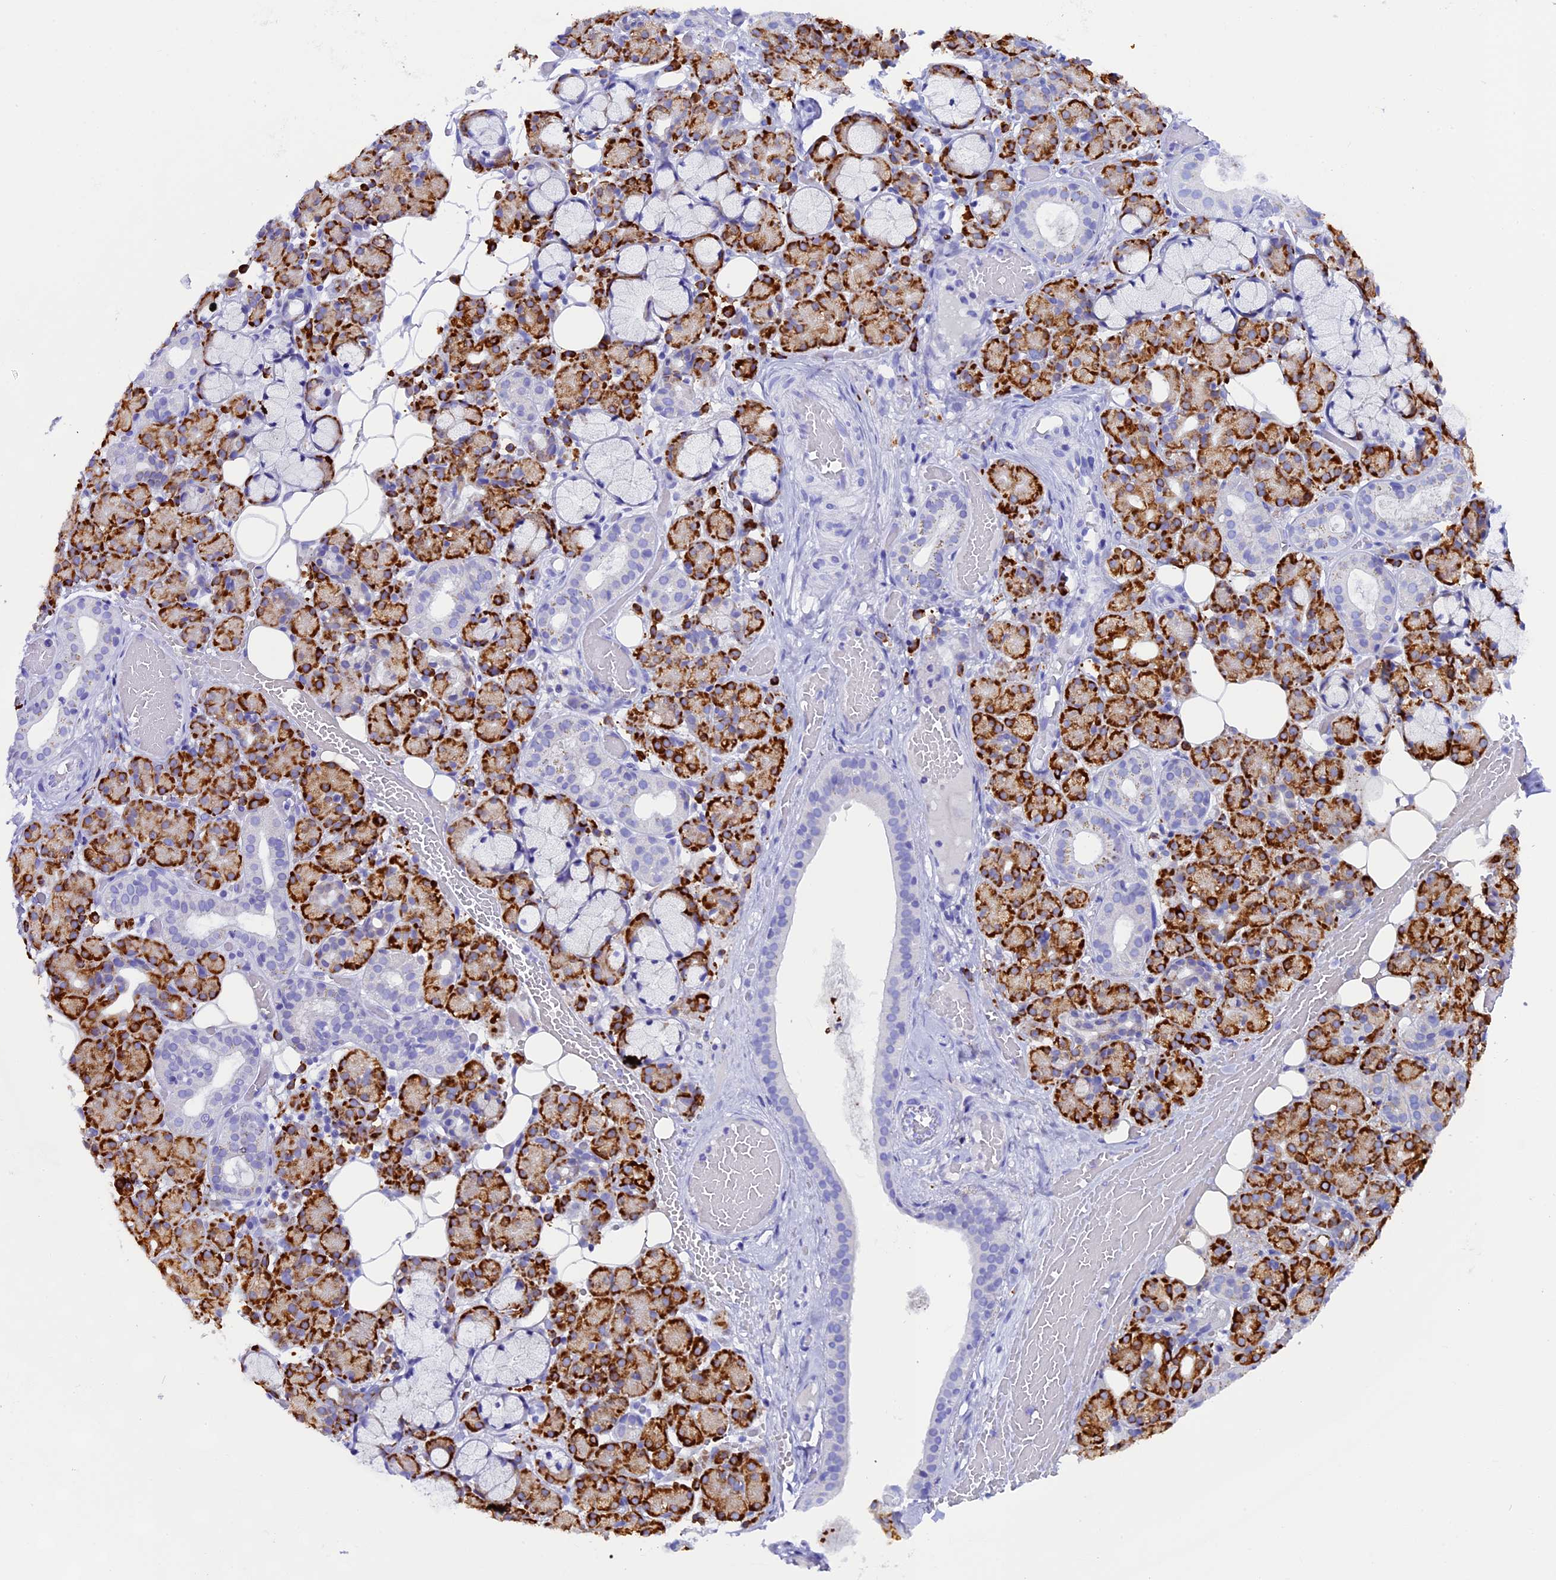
{"staining": {"intensity": "strong", "quantity": "25%-75%", "location": "cytoplasmic/membranous"}, "tissue": "salivary gland", "cell_type": "Glandular cells", "image_type": "normal", "snomed": [{"axis": "morphology", "description": "Normal tissue, NOS"}, {"axis": "topography", "description": "Salivary gland"}], "caption": "Immunohistochemical staining of unremarkable salivary gland demonstrates strong cytoplasmic/membranous protein positivity in about 25%-75% of glandular cells. The protein of interest is shown in brown color, while the nuclei are stained blue.", "gene": "FKBP11", "patient": {"sex": "male", "age": 63}}